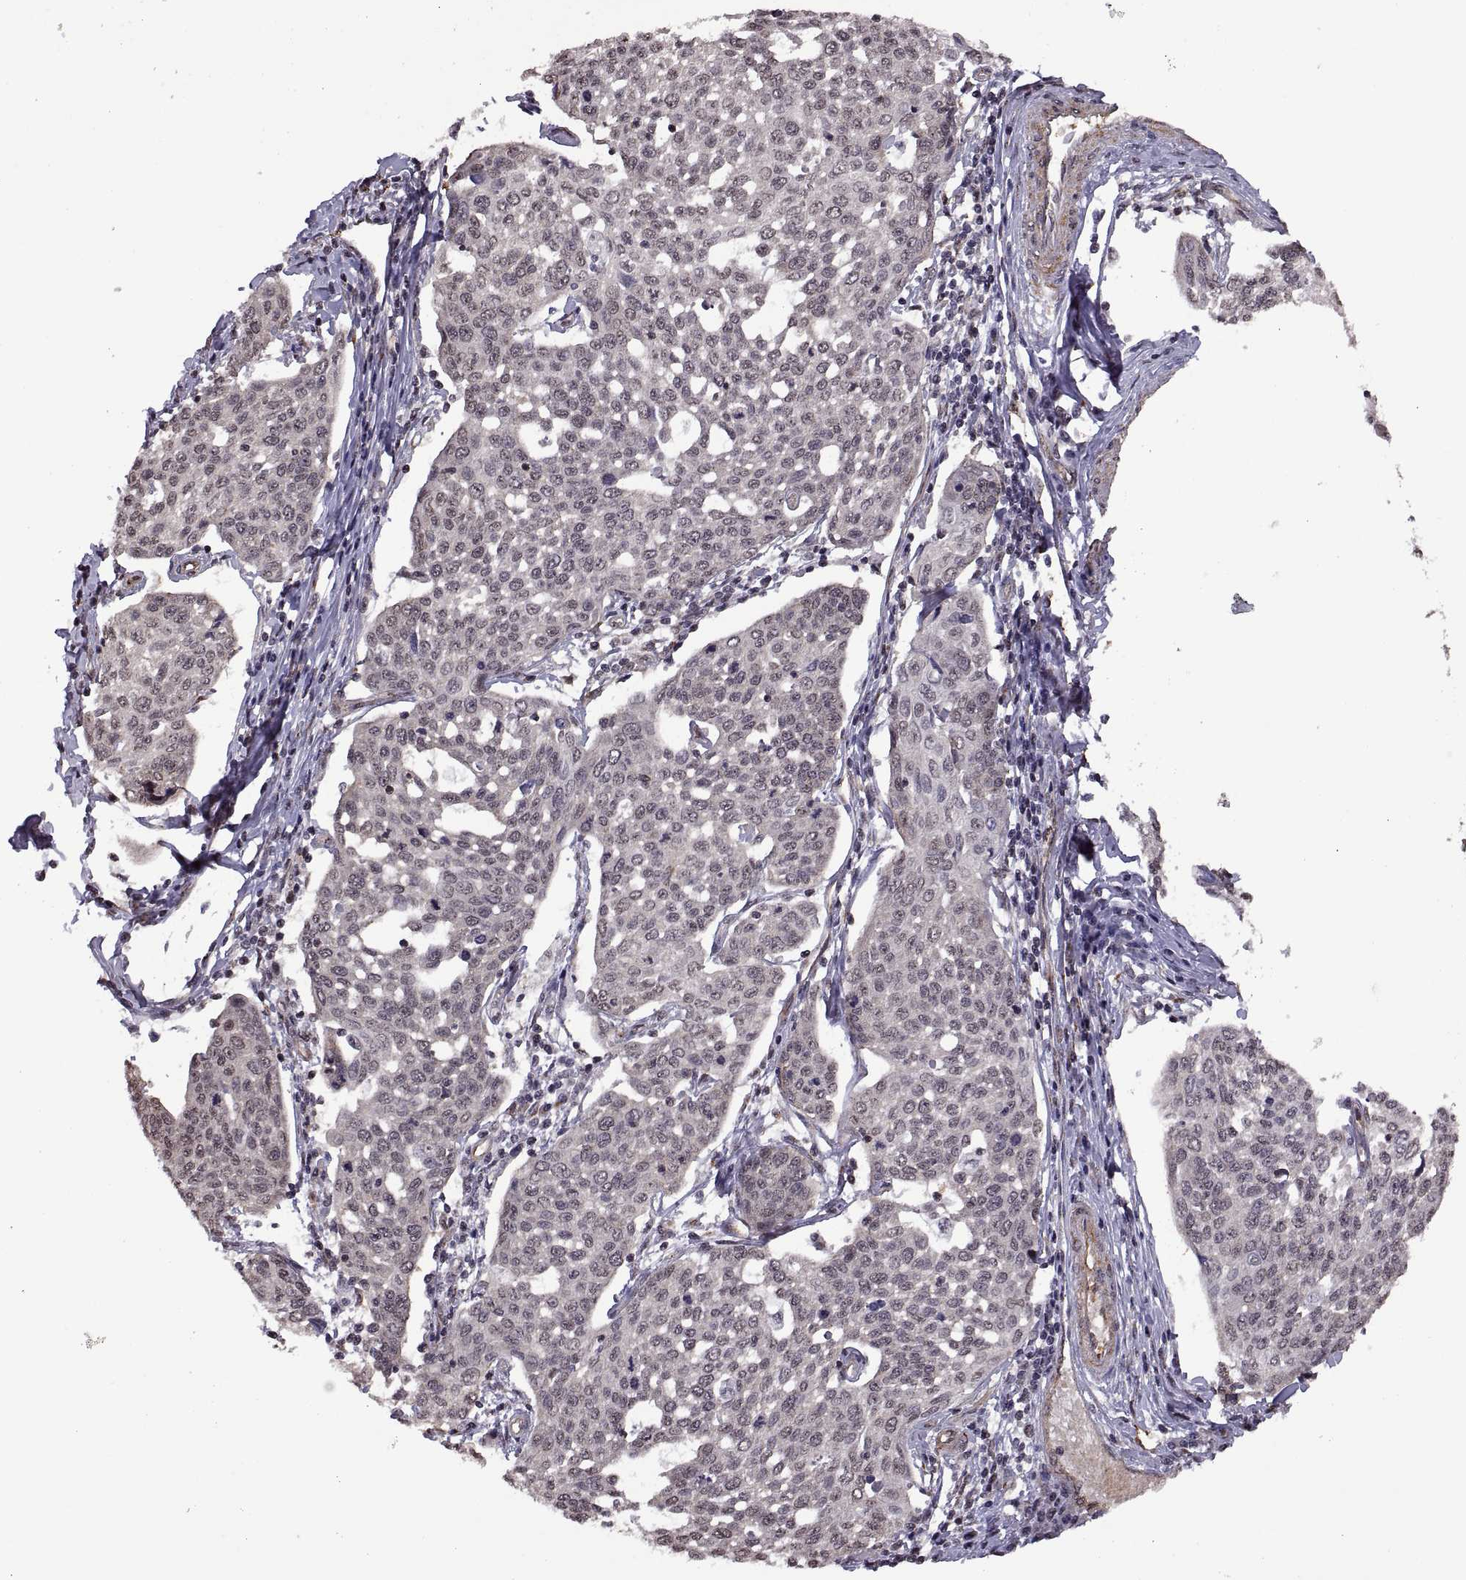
{"staining": {"intensity": "negative", "quantity": "none", "location": "none"}, "tissue": "cervical cancer", "cell_type": "Tumor cells", "image_type": "cancer", "snomed": [{"axis": "morphology", "description": "Squamous cell carcinoma, NOS"}, {"axis": "topography", "description": "Cervix"}], "caption": "The histopathology image demonstrates no staining of tumor cells in cervical squamous cell carcinoma. The staining is performed using DAB brown chromogen with nuclei counter-stained in using hematoxylin.", "gene": "ARRB1", "patient": {"sex": "female", "age": 34}}